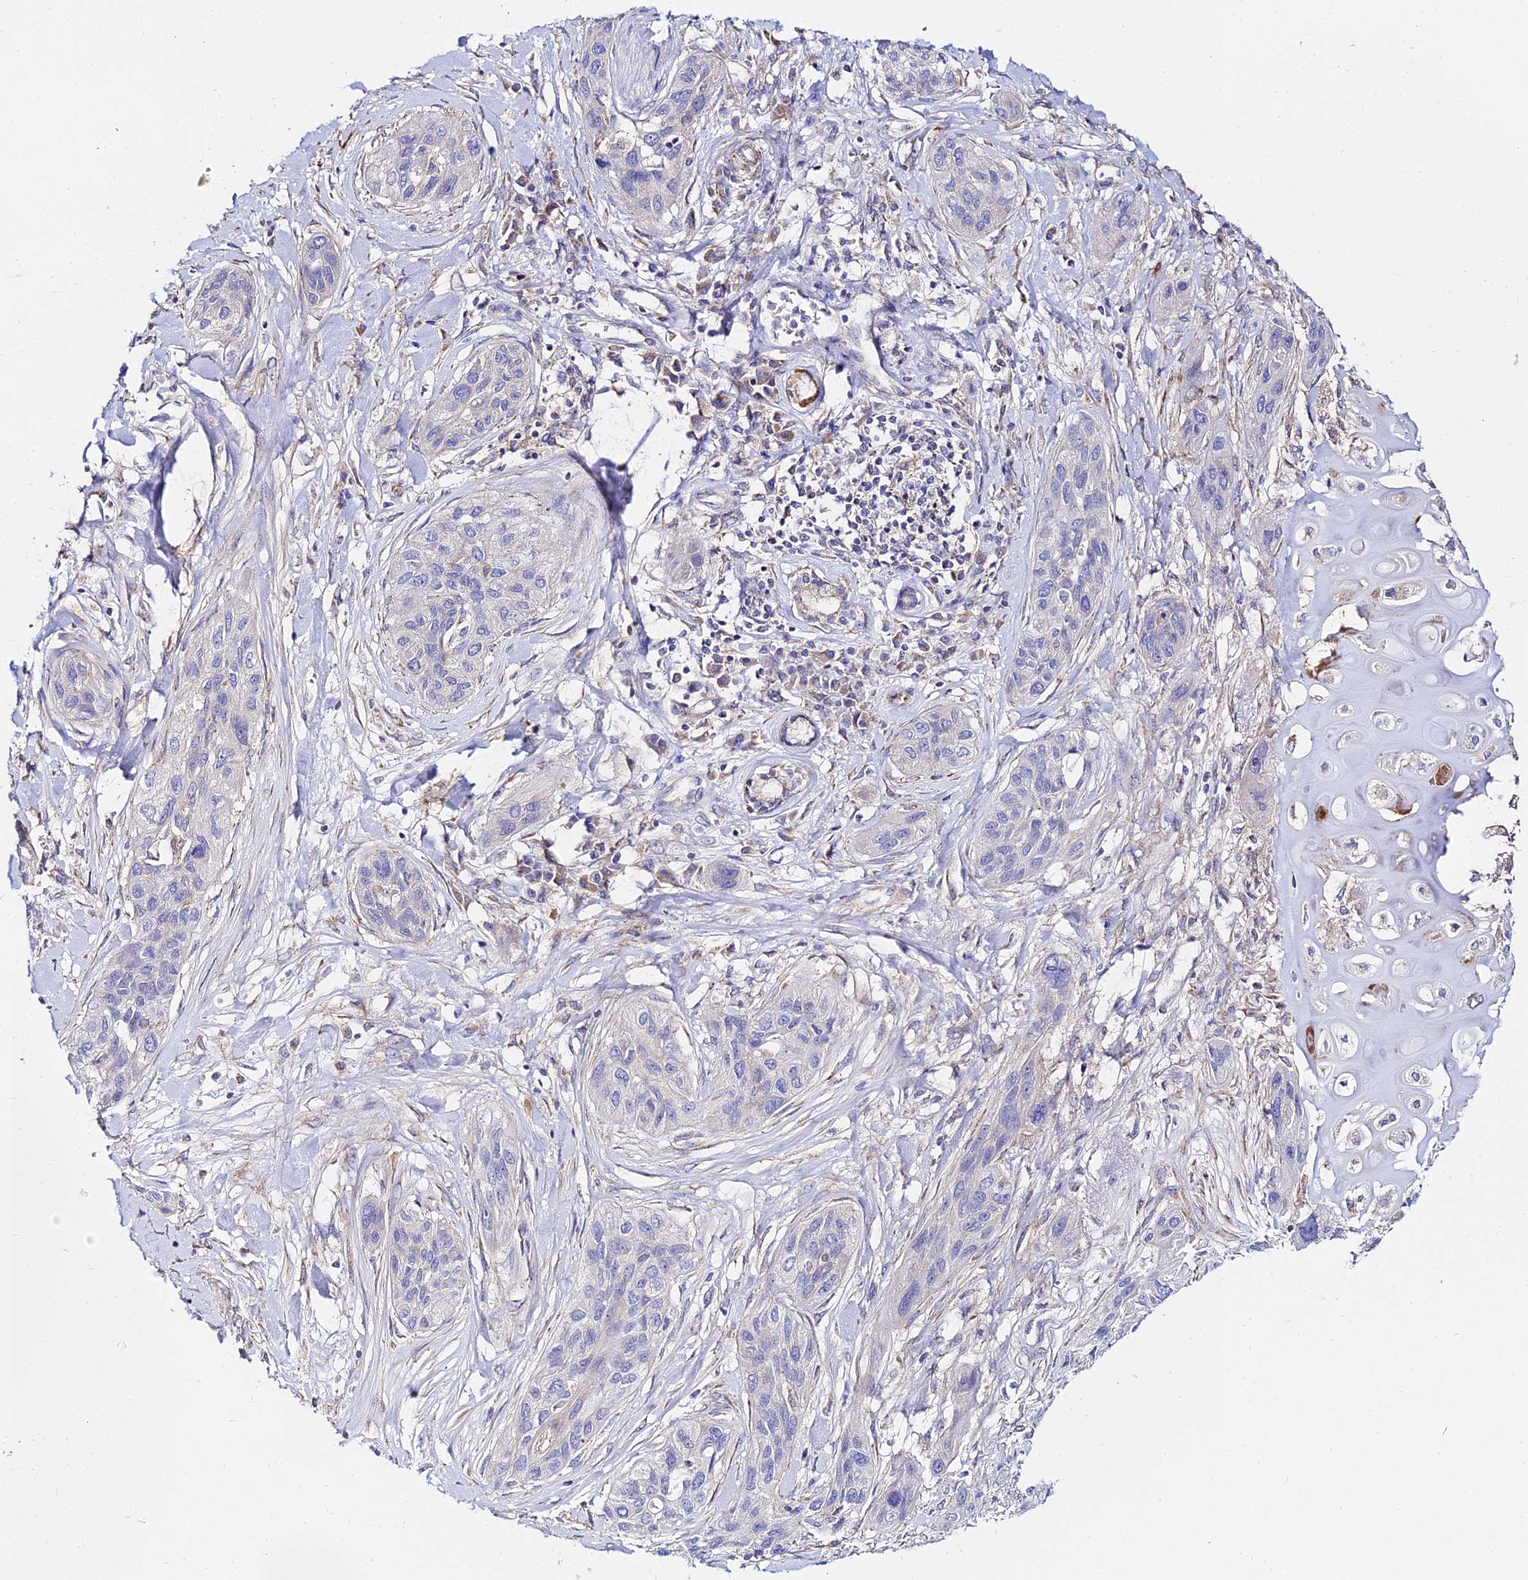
{"staining": {"intensity": "negative", "quantity": "none", "location": "none"}, "tissue": "lung cancer", "cell_type": "Tumor cells", "image_type": "cancer", "snomed": [{"axis": "morphology", "description": "Squamous cell carcinoma, NOS"}, {"axis": "topography", "description": "Lung"}], "caption": "Histopathology image shows no protein staining in tumor cells of lung cancer tissue.", "gene": "ACOT2", "patient": {"sex": "female", "age": 70}}